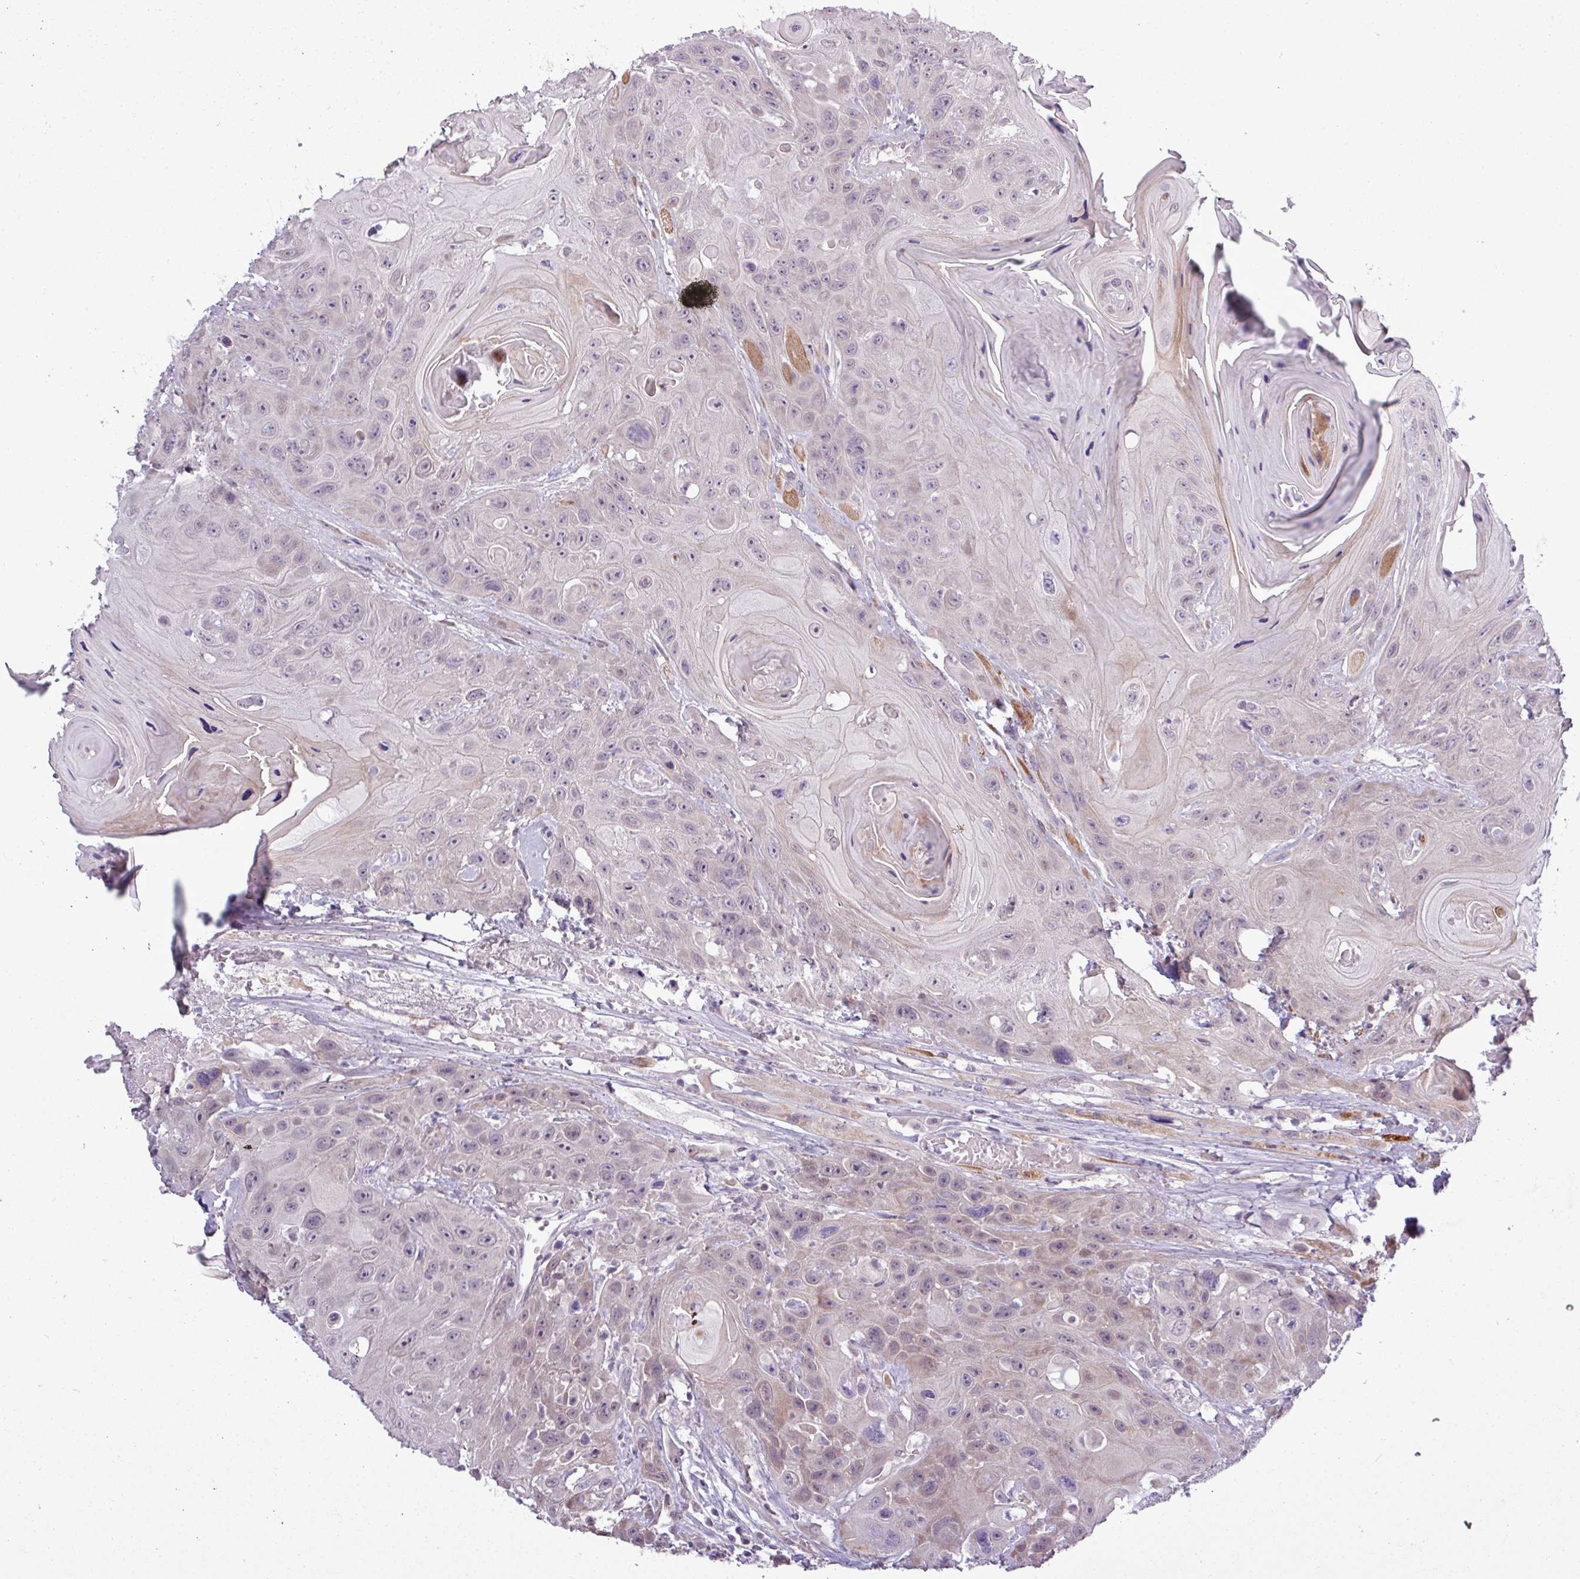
{"staining": {"intensity": "negative", "quantity": "none", "location": "none"}, "tissue": "head and neck cancer", "cell_type": "Tumor cells", "image_type": "cancer", "snomed": [{"axis": "morphology", "description": "Squamous cell carcinoma, NOS"}, {"axis": "topography", "description": "Head-Neck"}], "caption": "Head and neck squamous cell carcinoma stained for a protein using IHC shows no staining tumor cells.", "gene": "GPT2", "patient": {"sex": "female", "age": 59}}